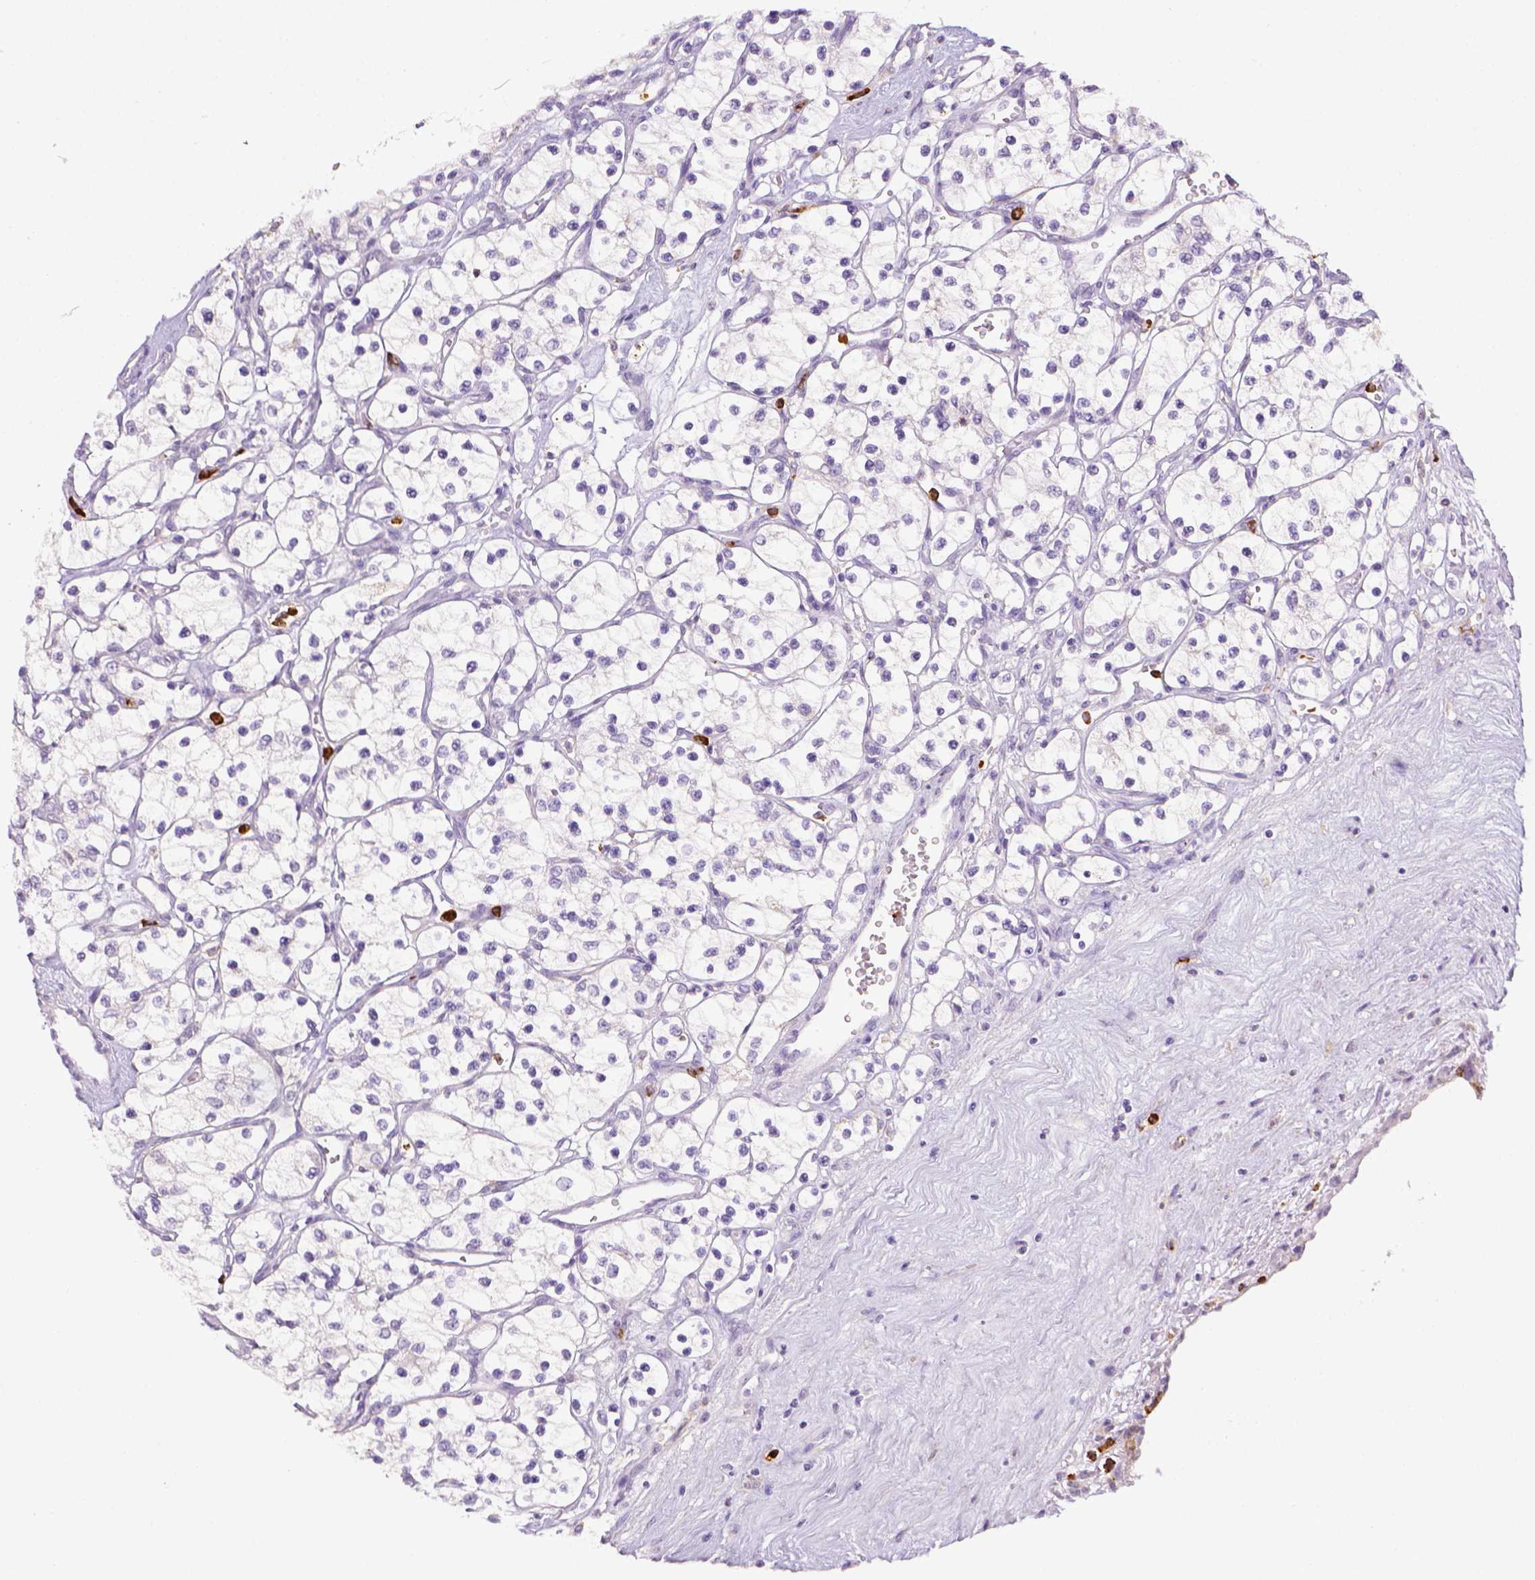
{"staining": {"intensity": "negative", "quantity": "none", "location": "none"}, "tissue": "renal cancer", "cell_type": "Tumor cells", "image_type": "cancer", "snomed": [{"axis": "morphology", "description": "Adenocarcinoma, NOS"}, {"axis": "topography", "description": "Kidney"}], "caption": "DAB (3,3'-diaminobenzidine) immunohistochemical staining of human renal cancer demonstrates no significant expression in tumor cells.", "gene": "ITGAM", "patient": {"sex": "female", "age": 69}}